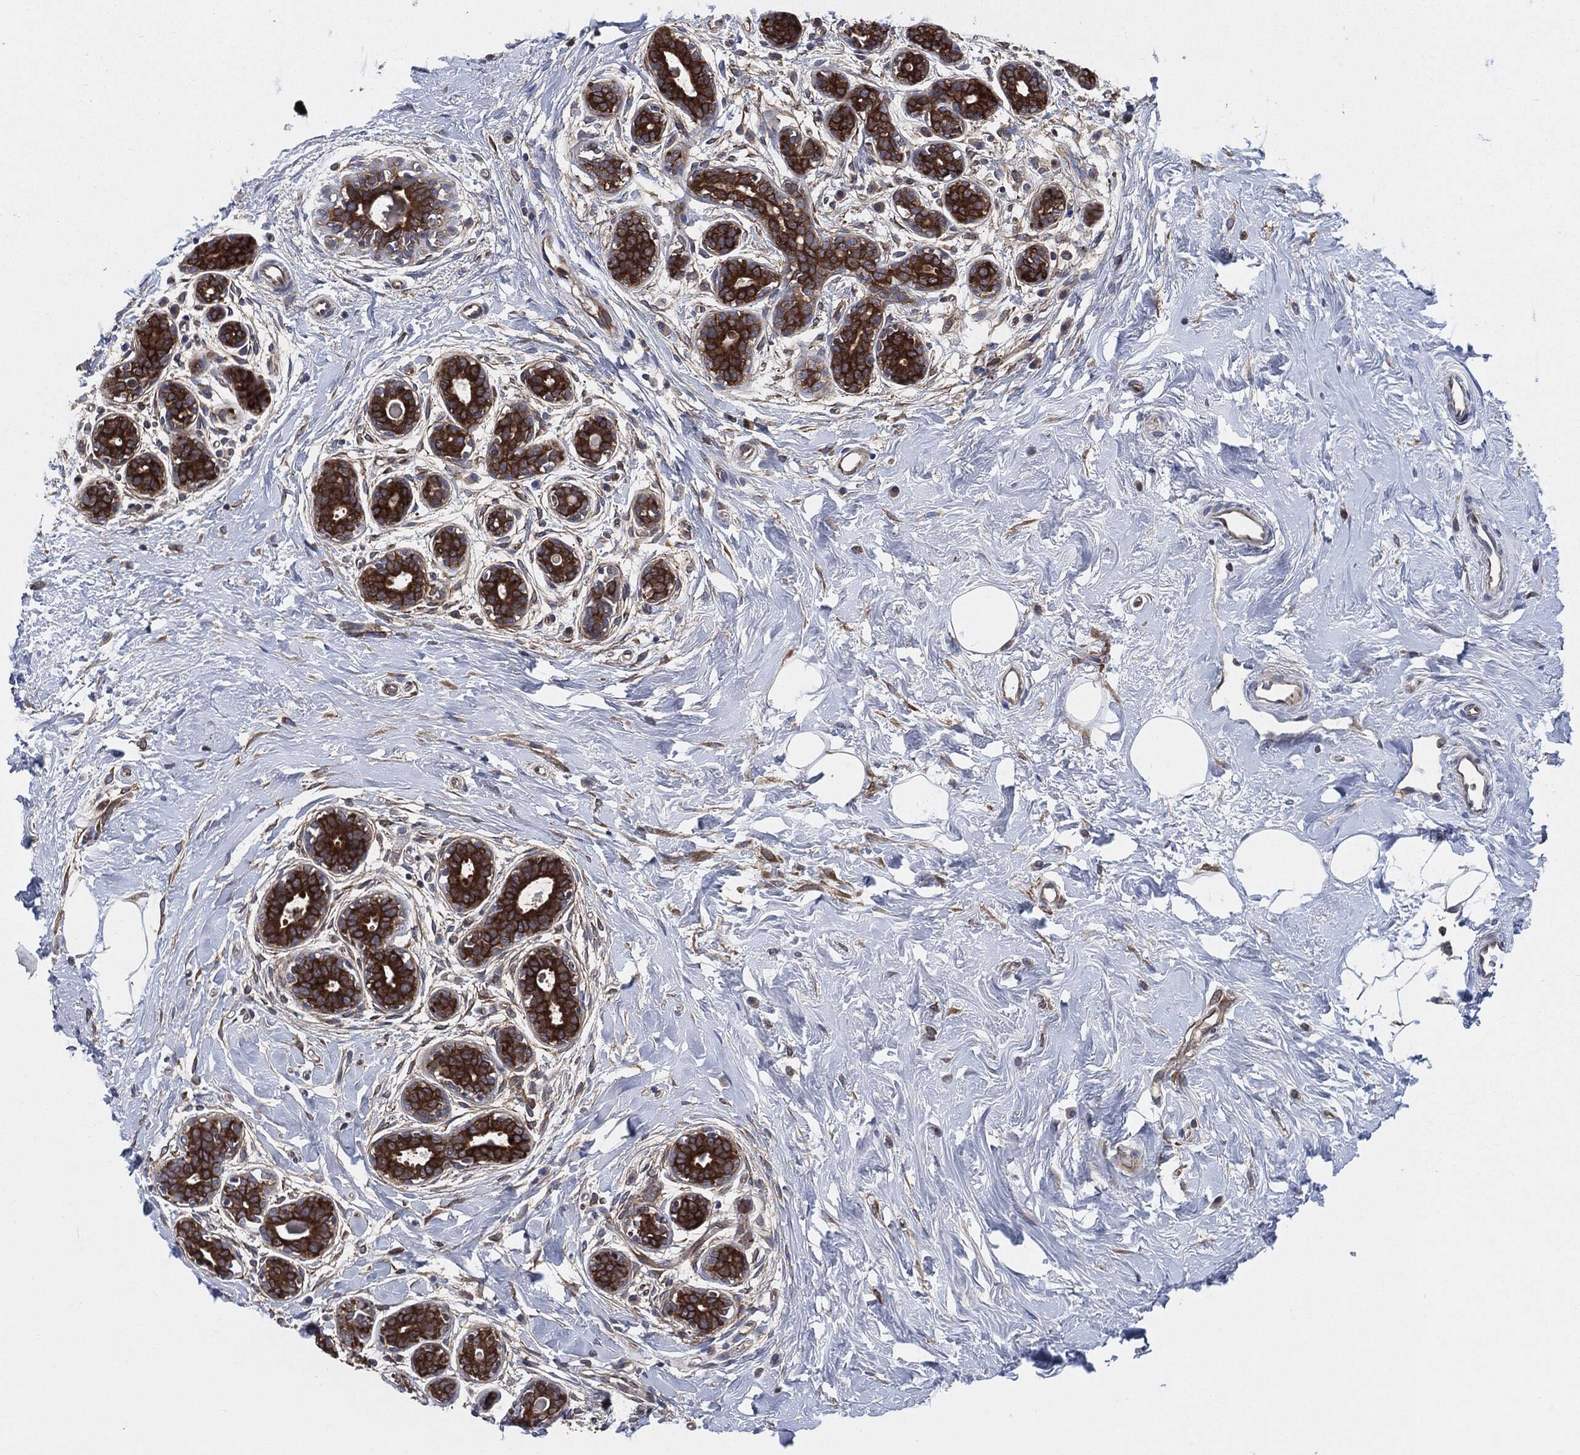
{"staining": {"intensity": "negative", "quantity": "none", "location": "none"}, "tissue": "breast", "cell_type": "Adipocytes", "image_type": "normal", "snomed": [{"axis": "morphology", "description": "Normal tissue, NOS"}, {"axis": "topography", "description": "Breast"}], "caption": "This is an immunohistochemistry (IHC) photomicrograph of benign human breast. There is no positivity in adipocytes.", "gene": "XPNPEP1", "patient": {"sex": "female", "age": 43}}